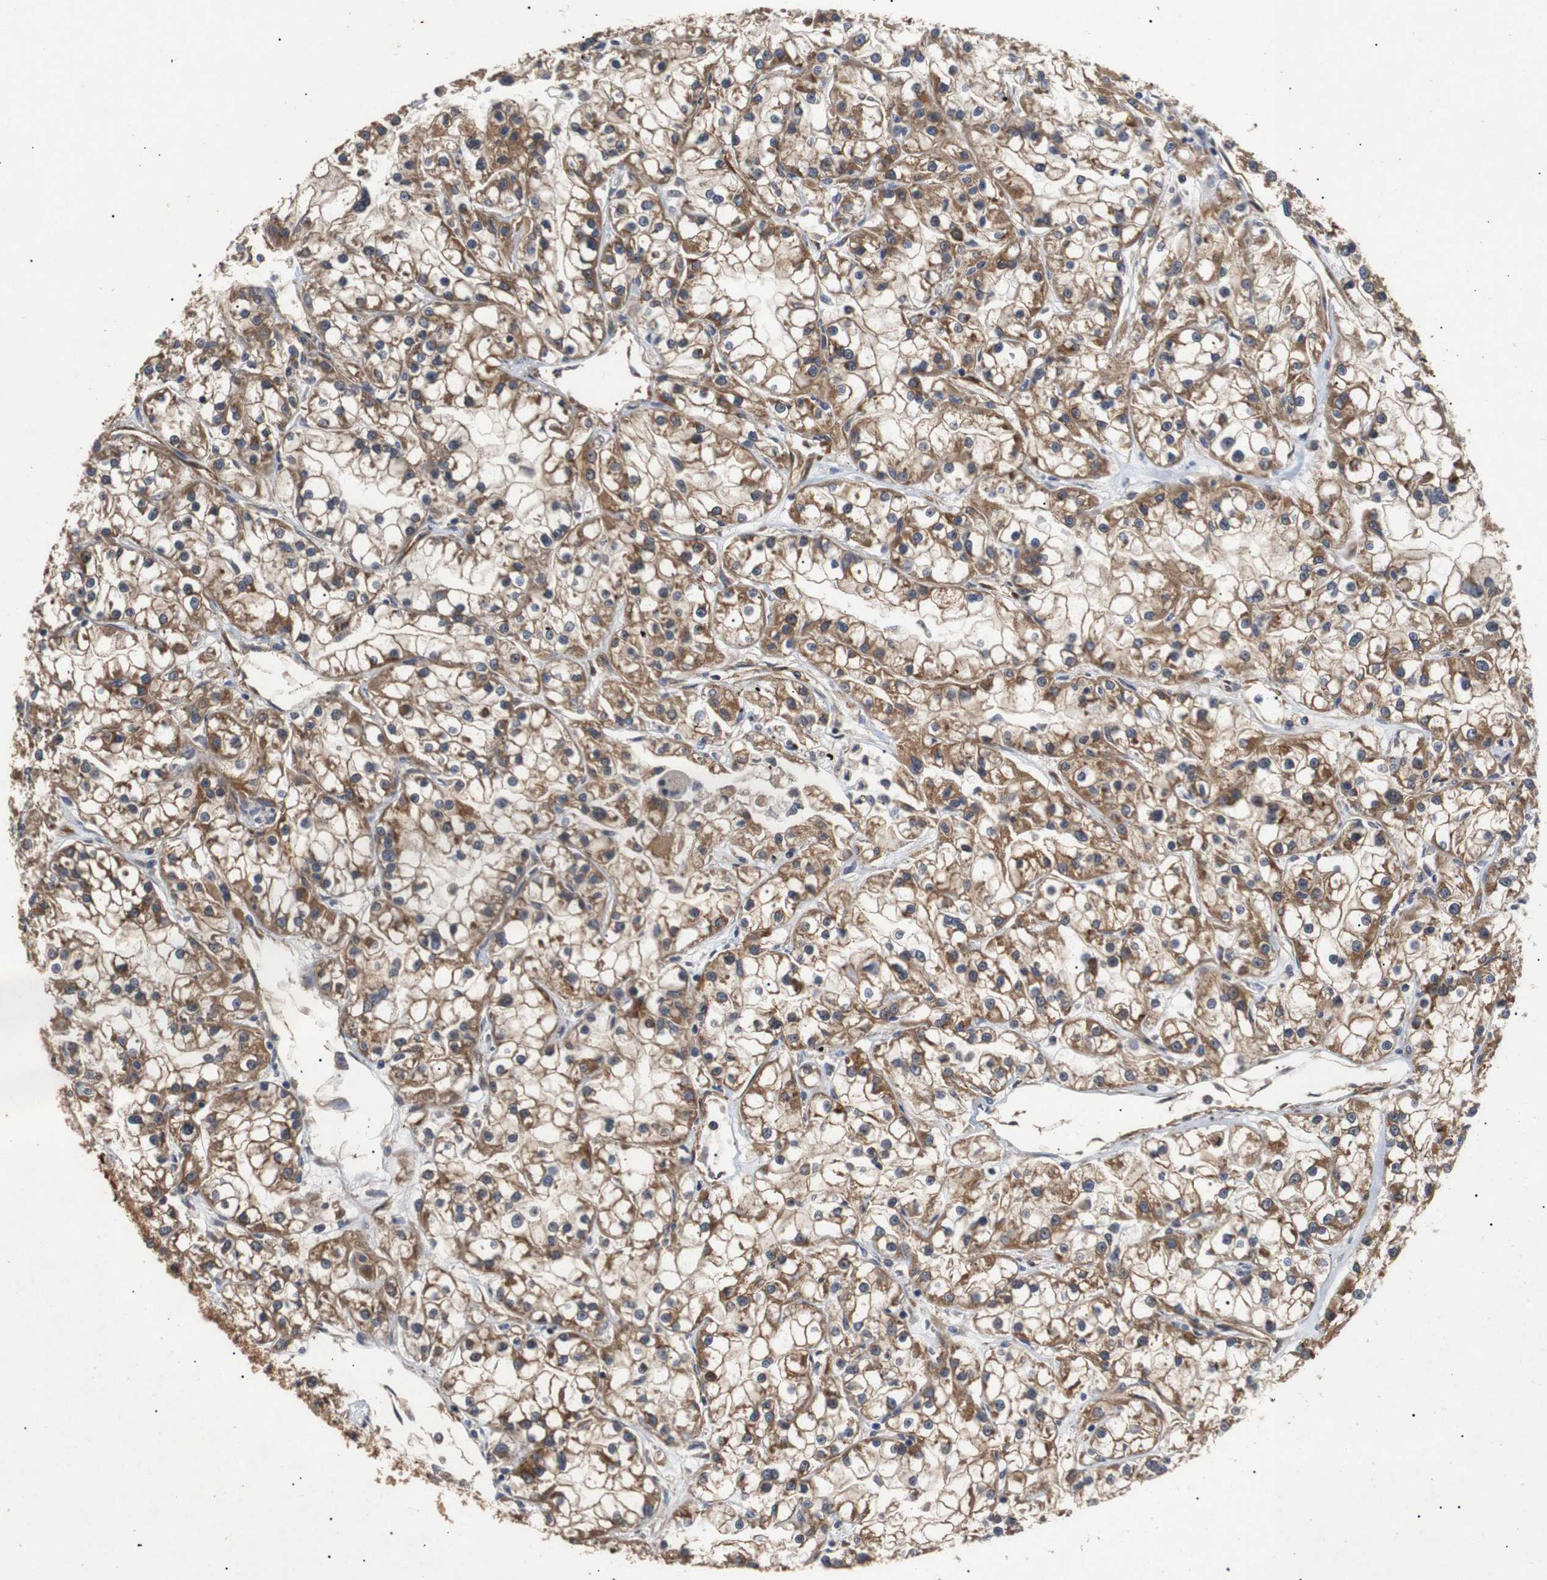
{"staining": {"intensity": "moderate", "quantity": ">75%", "location": "cytoplasmic/membranous"}, "tissue": "renal cancer", "cell_type": "Tumor cells", "image_type": "cancer", "snomed": [{"axis": "morphology", "description": "Adenocarcinoma, NOS"}, {"axis": "topography", "description": "Kidney"}], "caption": "This micrograph shows immunohistochemistry (IHC) staining of human renal cancer (adenocarcinoma), with medium moderate cytoplasmic/membranous positivity in approximately >75% of tumor cells.", "gene": "PAWR", "patient": {"sex": "female", "age": 52}}